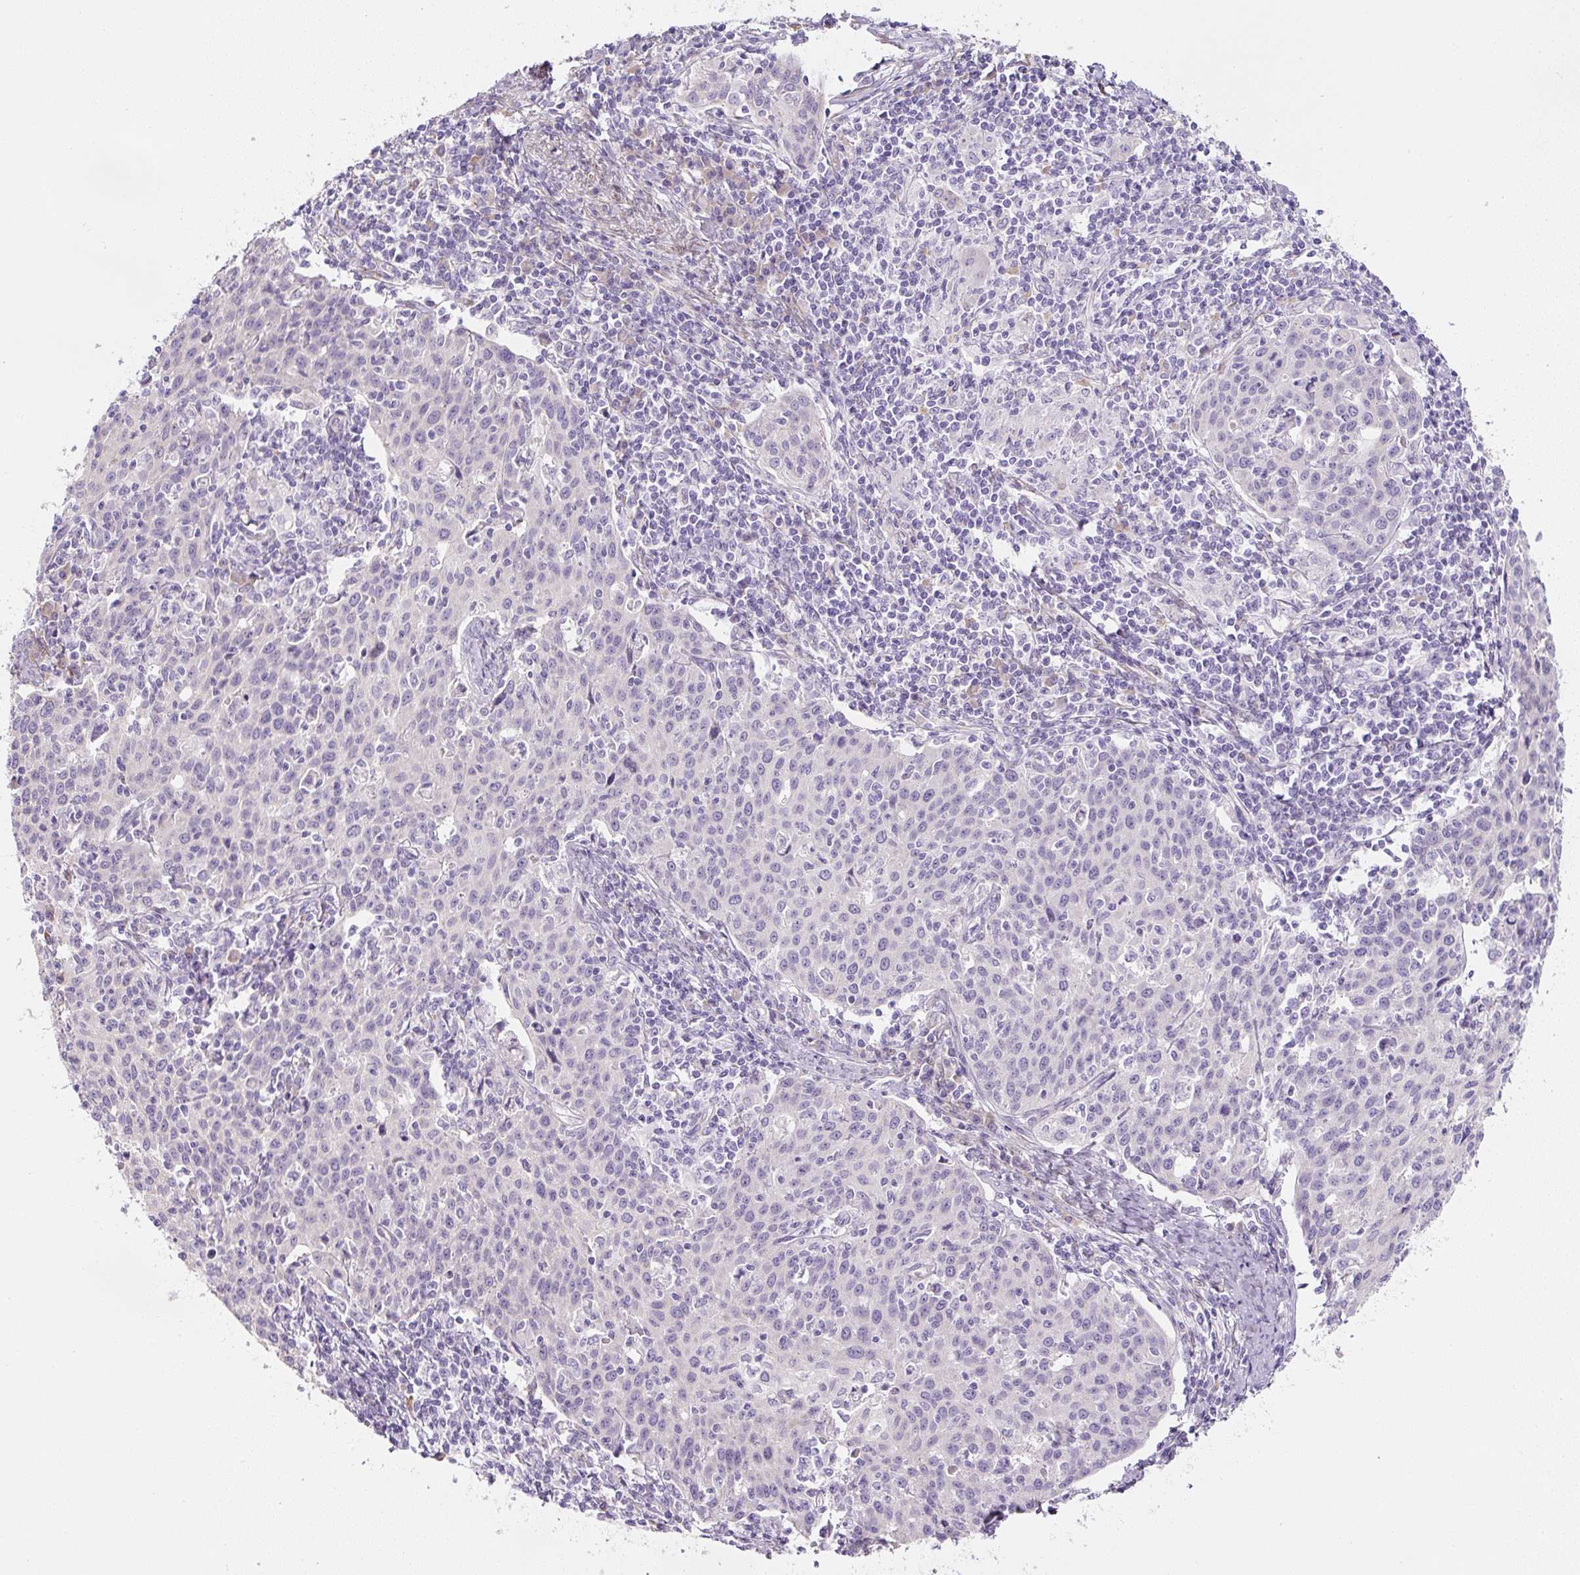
{"staining": {"intensity": "negative", "quantity": "none", "location": "none"}, "tissue": "cervical cancer", "cell_type": "Tumor cells", "image_type": "cancer", "snomed": [{"axis": "morphology", "description": "Squamous cell carcinoma, NOS"}, {"axis": "topography", "description": "Cervix"}], "caption": "Immunohistochemistry micrograph of human squamous cell carcinoma (cervical) stained for a protein (brown), which reveals no expression in tumor cells. Brightfield microscopy of immunohistochemistry (IHC) stained with DAB (brown) and hematoxylin (blue), captured at high magnification.", "gene": "PWWP3B", "patient": {"sex": "female", "age": 38}}